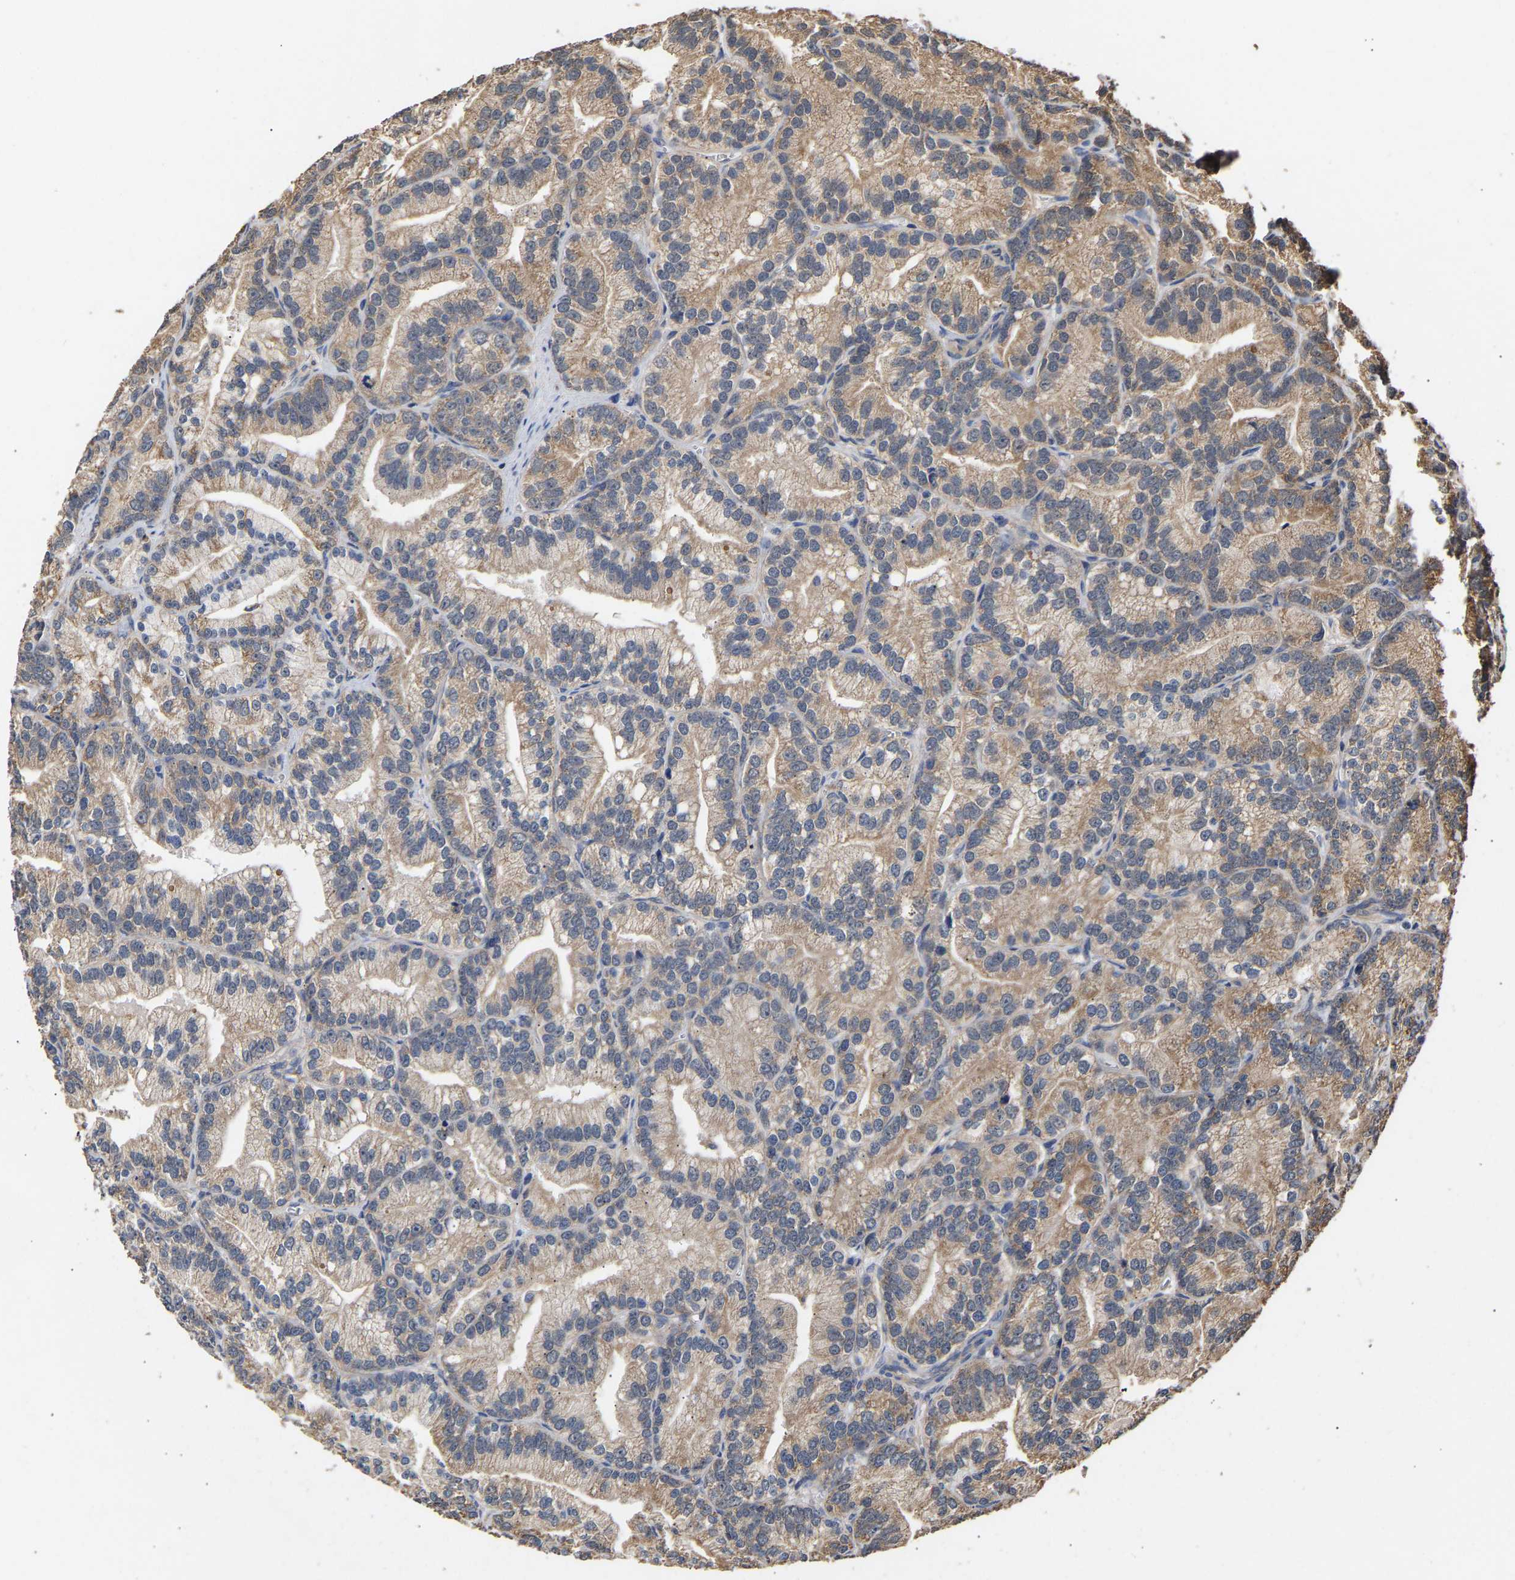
{"staining": {"intensity": "moderate", "quantity": ">75%", "location": "cytoplasmic/membranous"}, "tissue": "prostate cancer", "cell_type": "Tumor cells", "image_type": "cancer", "snomed": [{"axis": "morphology", "description": "Adenocarcinoma, Low grade"}, {"axis": "topography", "description": "Prostate"}], "caption": "Immunohistochemistry of prostate cancer shows medium levels of moderate cytoplasmic/membranous staining in approximately >75% of tumor cells.", "gene": "ZNF26", "patient": {"sex": "male", "age": 89}}